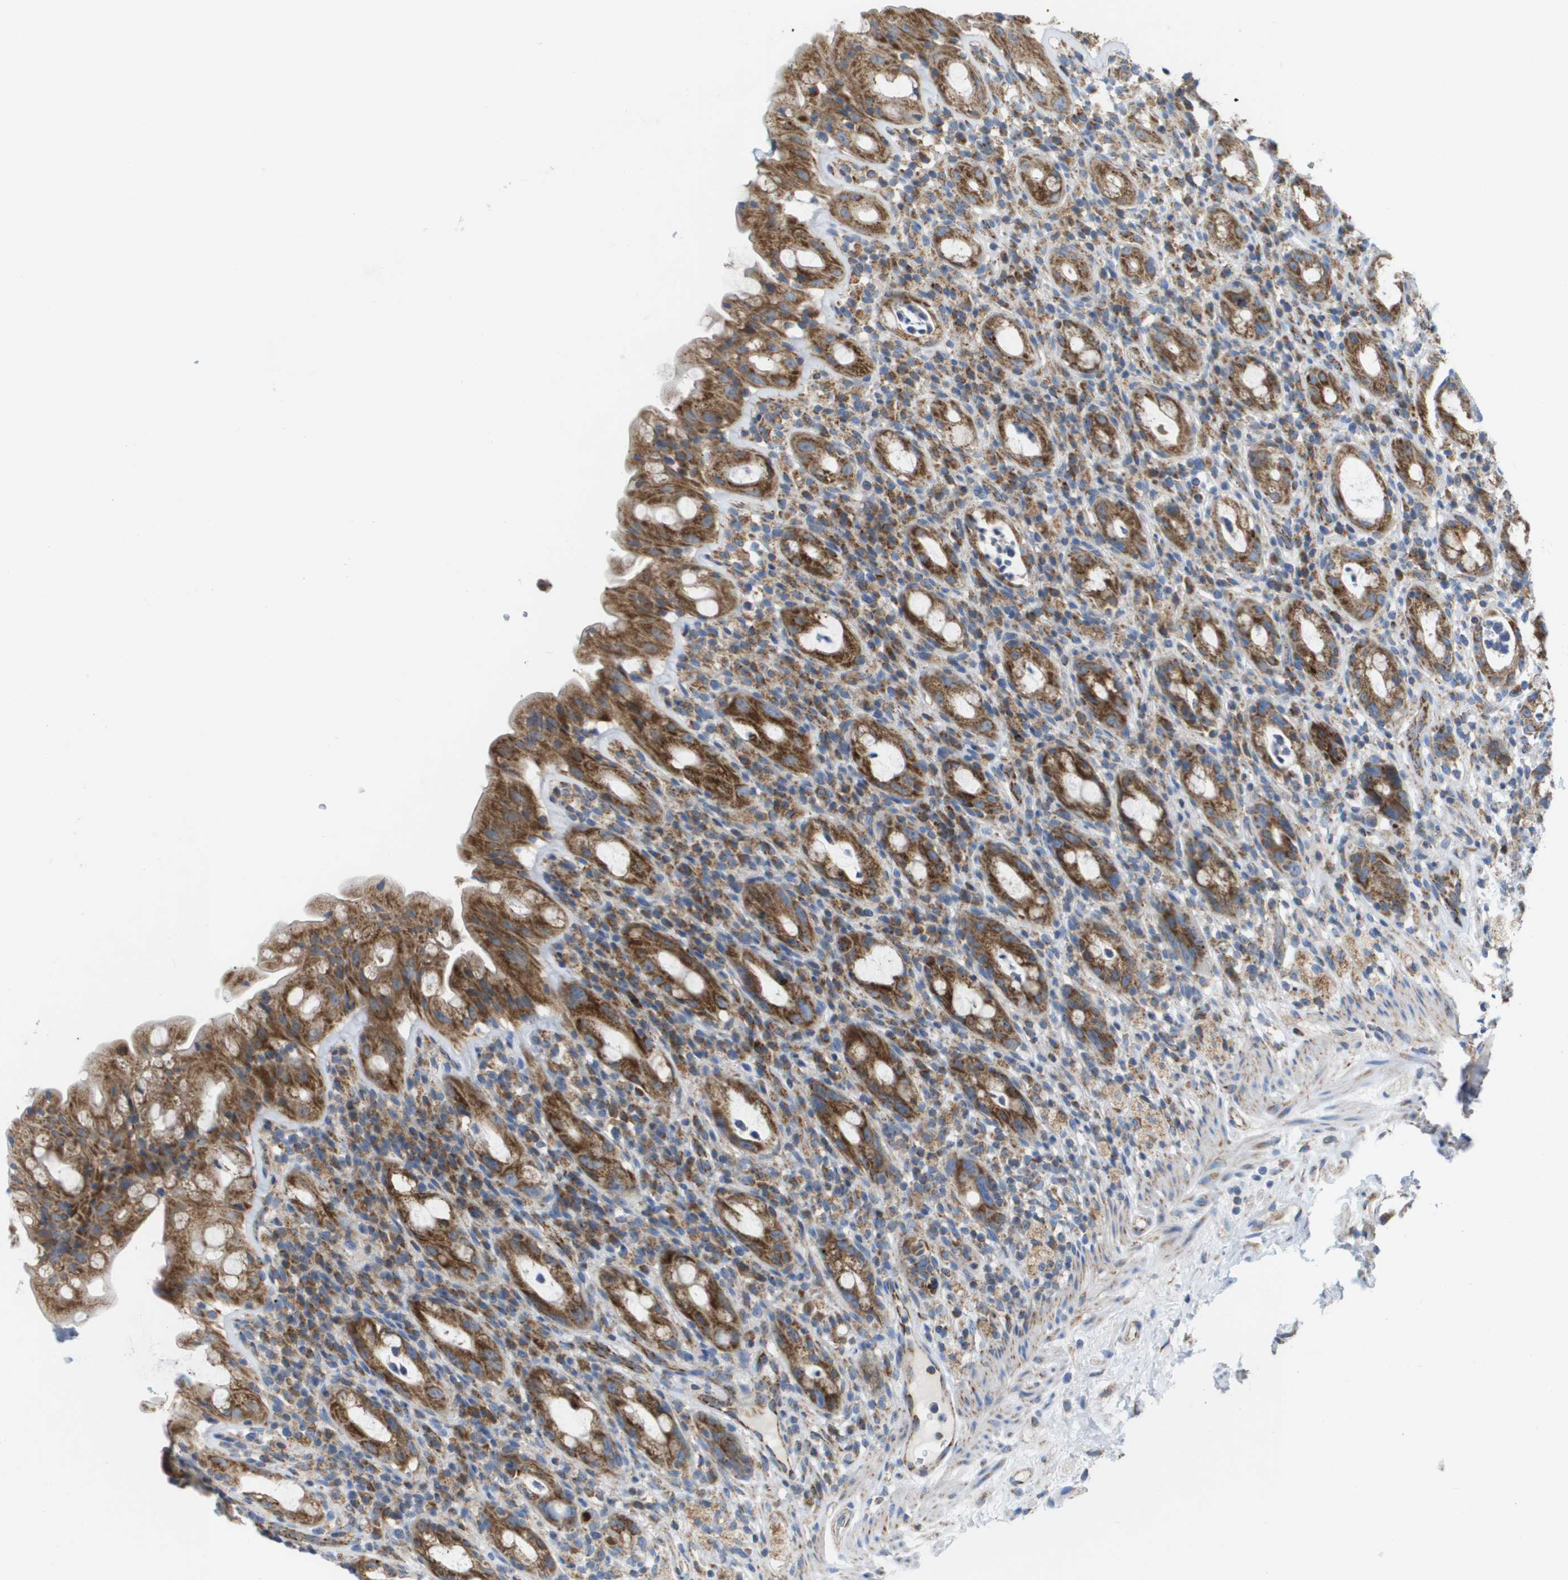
{"staining": {"intensity": "strong", "quantity": ">75%", "location": "cytoplasmic/membranous"}, "tissue": "rectum", "cell_type": "Glandular cells", "image_type": "normal", "snomed": [{"axis": "morphology", "description": "Normal tissue, NOS"}, {"axis": "topography", "description": "Rectum"}], "caption": "Rectum stained with DAB (3,3'-diaminobenzidine) IHC demonstrates high levels of strong cytoplasmic/membranous expression in about >75% of glandular cells.", "gene": "FIS1", "patient": {"sex": "male", "age": 44}}